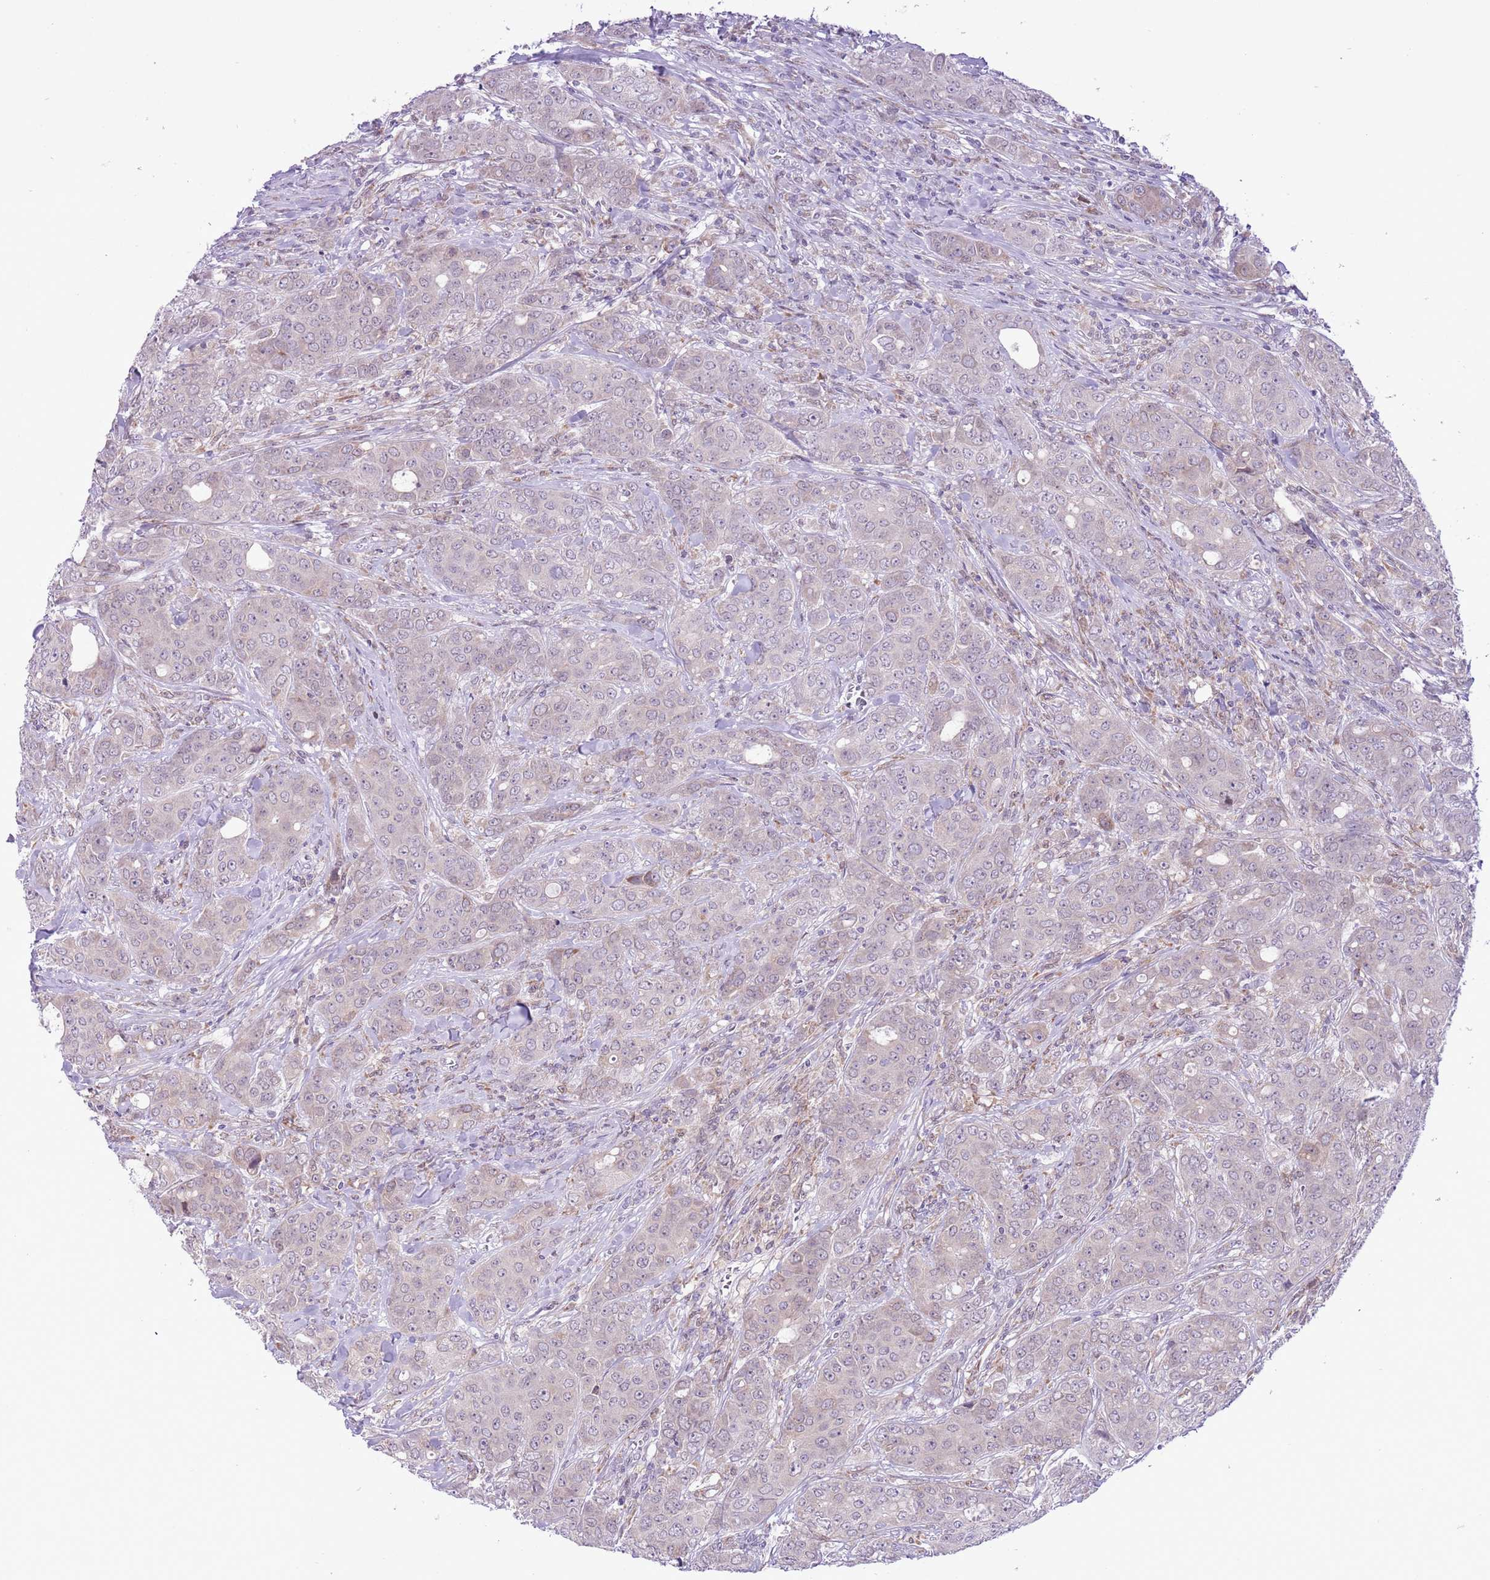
{"staining": {"intensity": "negative", "quantity": "none", "location": "none"}, "tissue": "breast cancer", "cell_type": "Tumor cells", "image_type": "cancer", "snomed": [{"axis": "morphology", "description": "Duct carcinoma"}, {"axis": "topography", "description": "Breast"}], "caption": "IHC image of human breast cancer stained for a protein (brown), which exhibits no staining in tumor cells.", "gene": "ZNF576", "patient": {"sex": "female", "age": 43}}